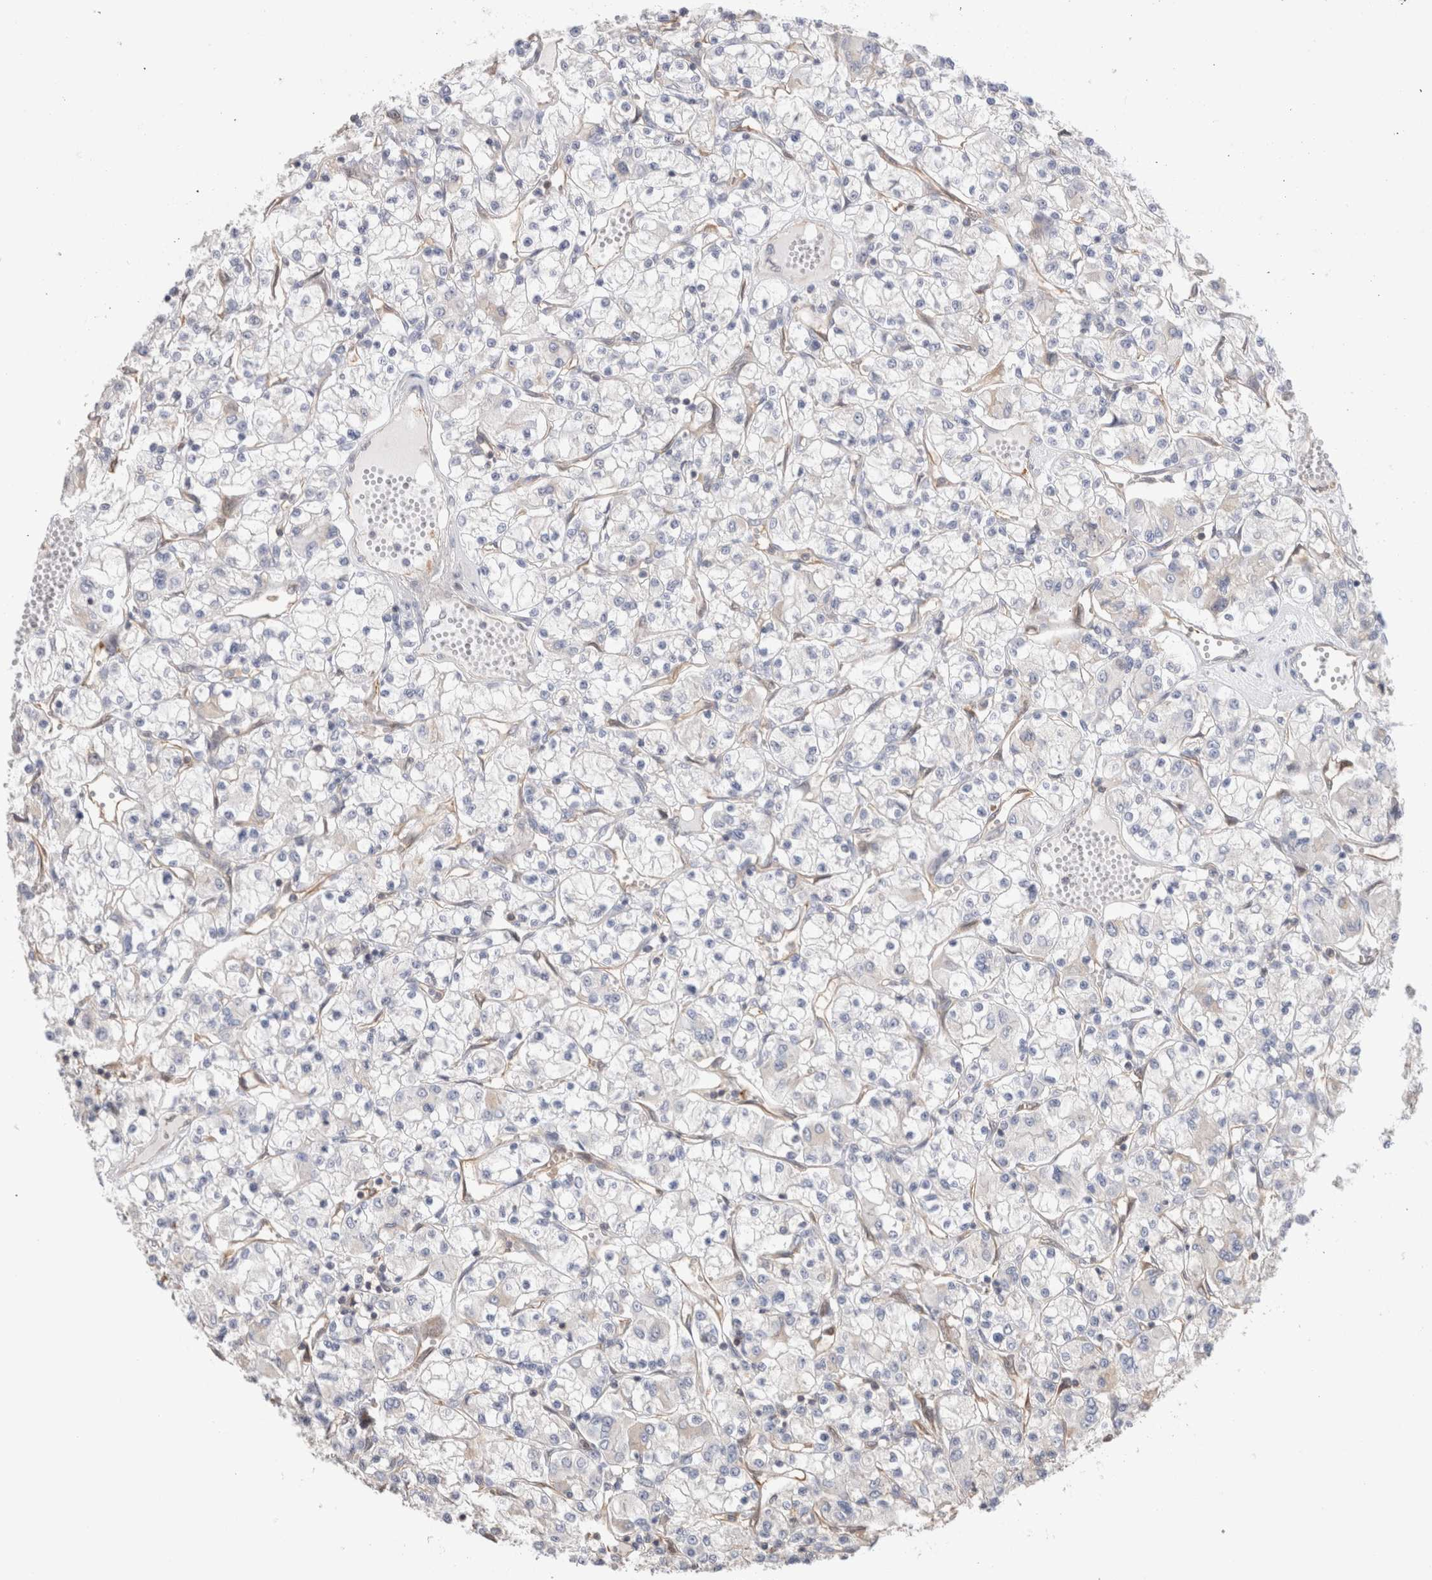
{"staining": {"intensity": "negative", "quantity": "none", "location": "none"}, "tissue": "renal cancer", "cell_type": "Tumor cells", "image_type": "cancer", "snomed": [{"axis": "morphology", "description": "Adenocarcinoma, NOS"}, {"axis": "topography", "description": "Kidney"}], "caption": "IHC of adenocarcinoma (renal) displays no staining in tumor cells.", "gene": "CAPN2", "patient": {"sex": "female", "age": 59}}